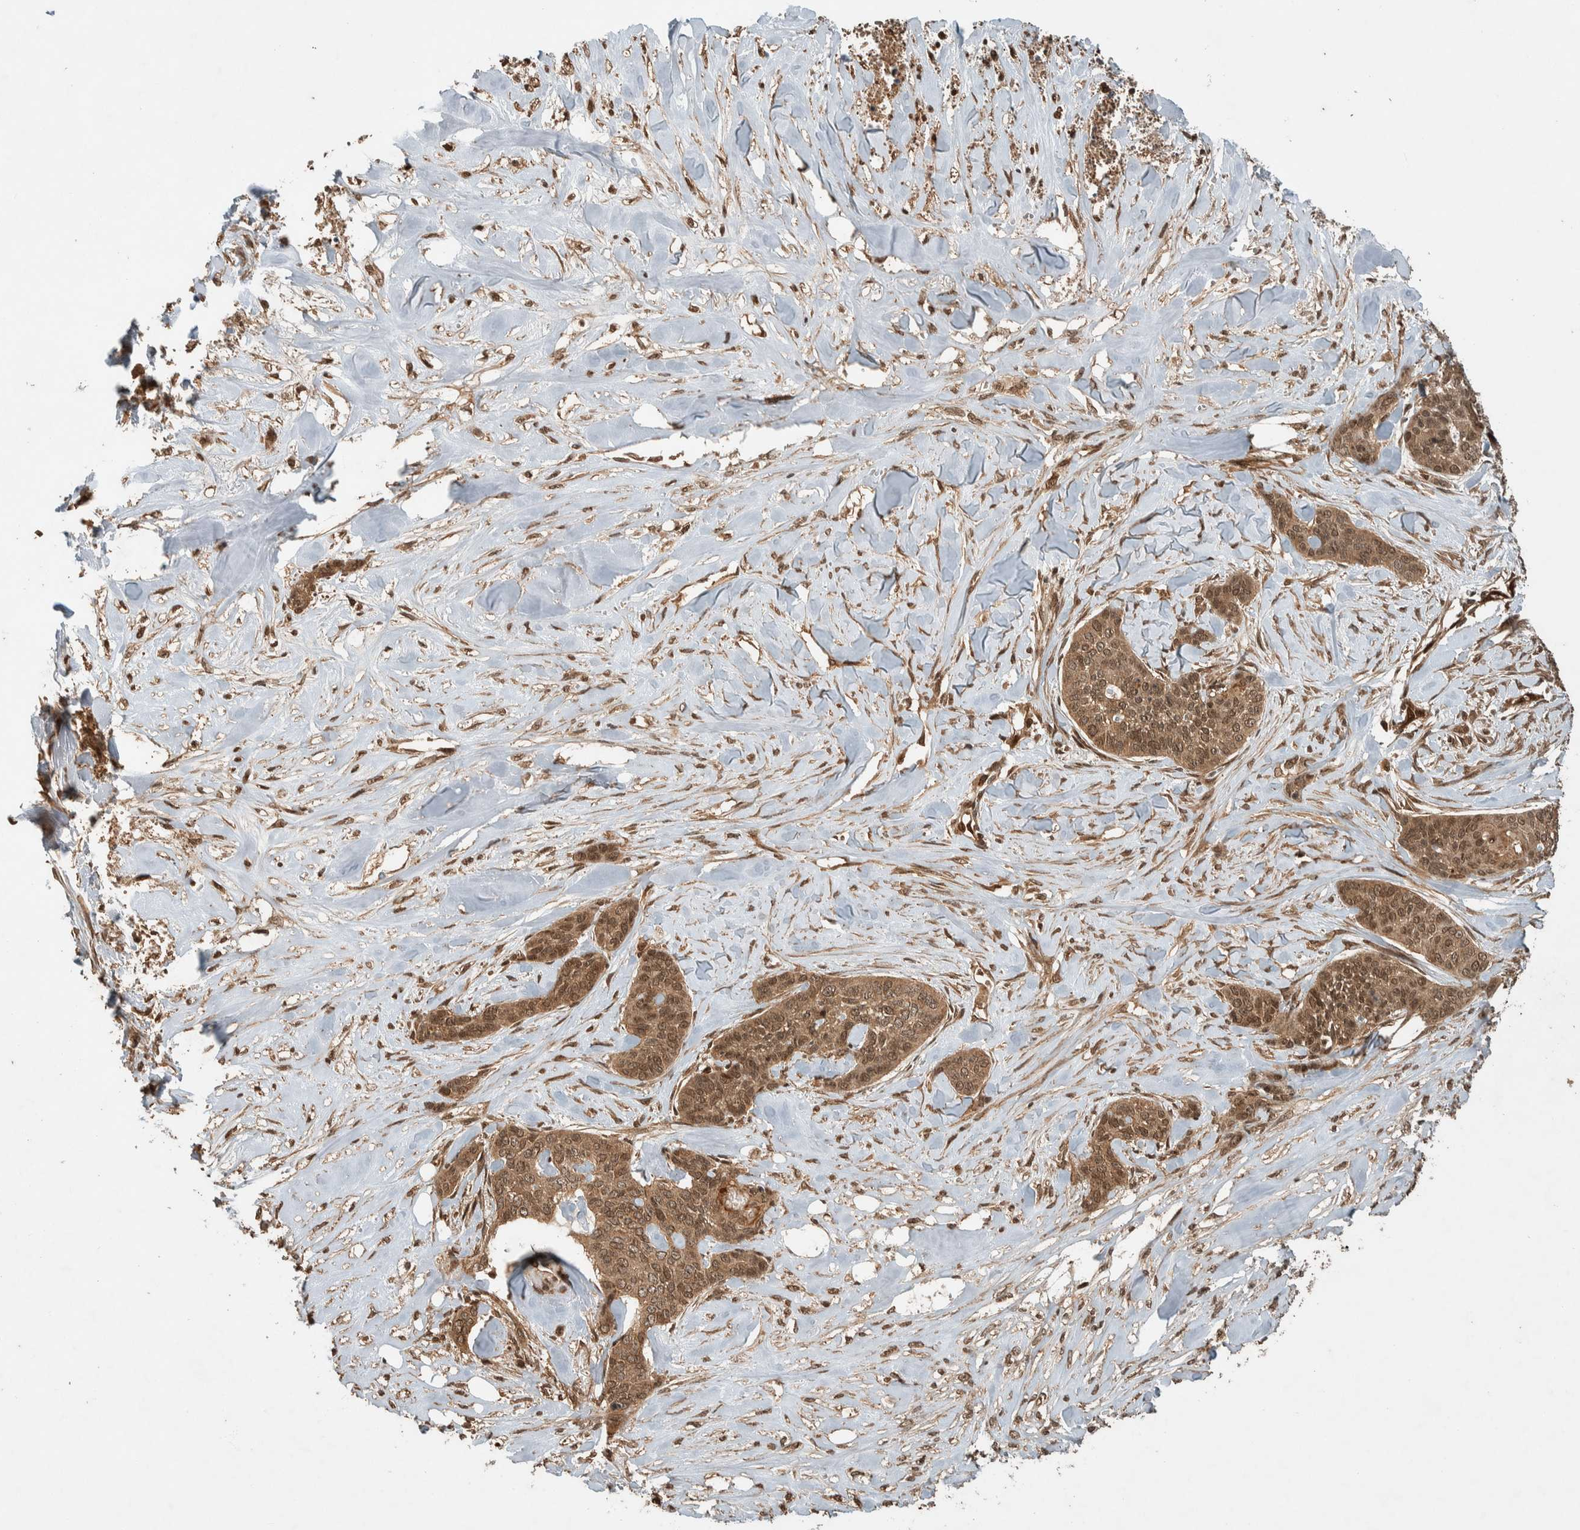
{"staining": {"intensity": "moderate", "quantity": ">75%", "location": "cytoplasmic/membranous,nuclear"}, "tissue": "skin cancer", "cell_type": "Tumor cells", "image_type": "cancer", "snomed": [{"axis": "morphology", "description": "Basal cell carcinoma"}, {"axis": "topography", "description": "Skin"}], "caption": "This image demonstrates immunohistochemistry staining of skin basal cell carcinoma, with medium moderate cytoplasmic/membranous and nuclear positivity in about >75% of tumor cells.", "gene": "CNTROB", "patient": {"sex": "female", "age": 64}}